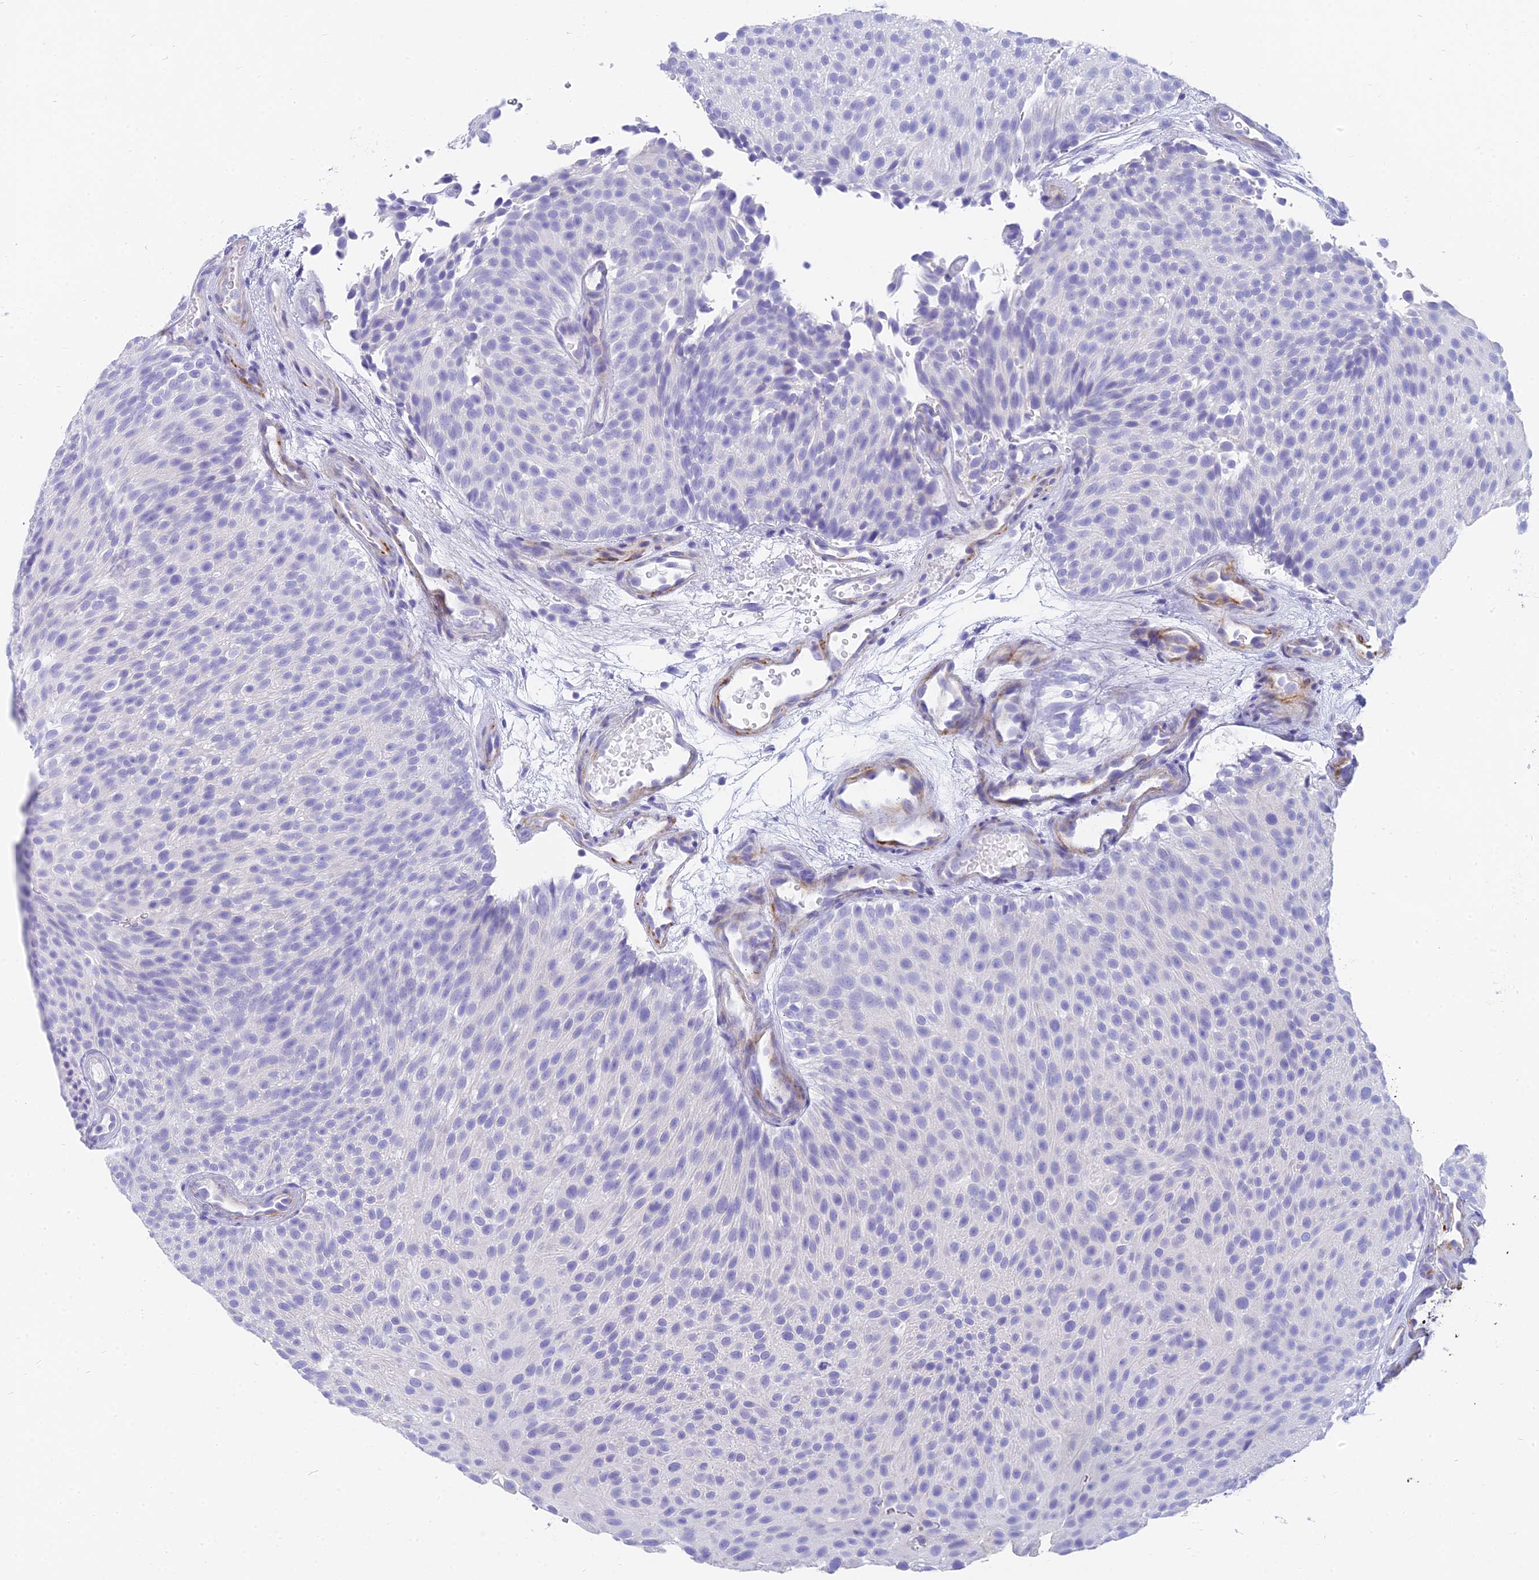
{"staining": {"intensity": "negative", "quantity": "none", "location": "none"}, "tissue": "urothelial cancer", "cell_type": "Tumor cells", "image_type": "cancer", "snomed": [{"axis": "morphology", "description": "Urothelial carcinoma, Low grade"}, {"axis": "topography", "description": "Urinary bladder"}], "caption": "This micrograph is of low-grade urothelial carcinoma stained with IHC to label a protein in brown with the nuclei are counter-stained blue. There is no positivity in tumor cells. (DAB immunohistochemistry (IHC) with hematoxylin counter stain).", "gene": "SLC36A2", "patient": {"sex": "male", "age": 78}}